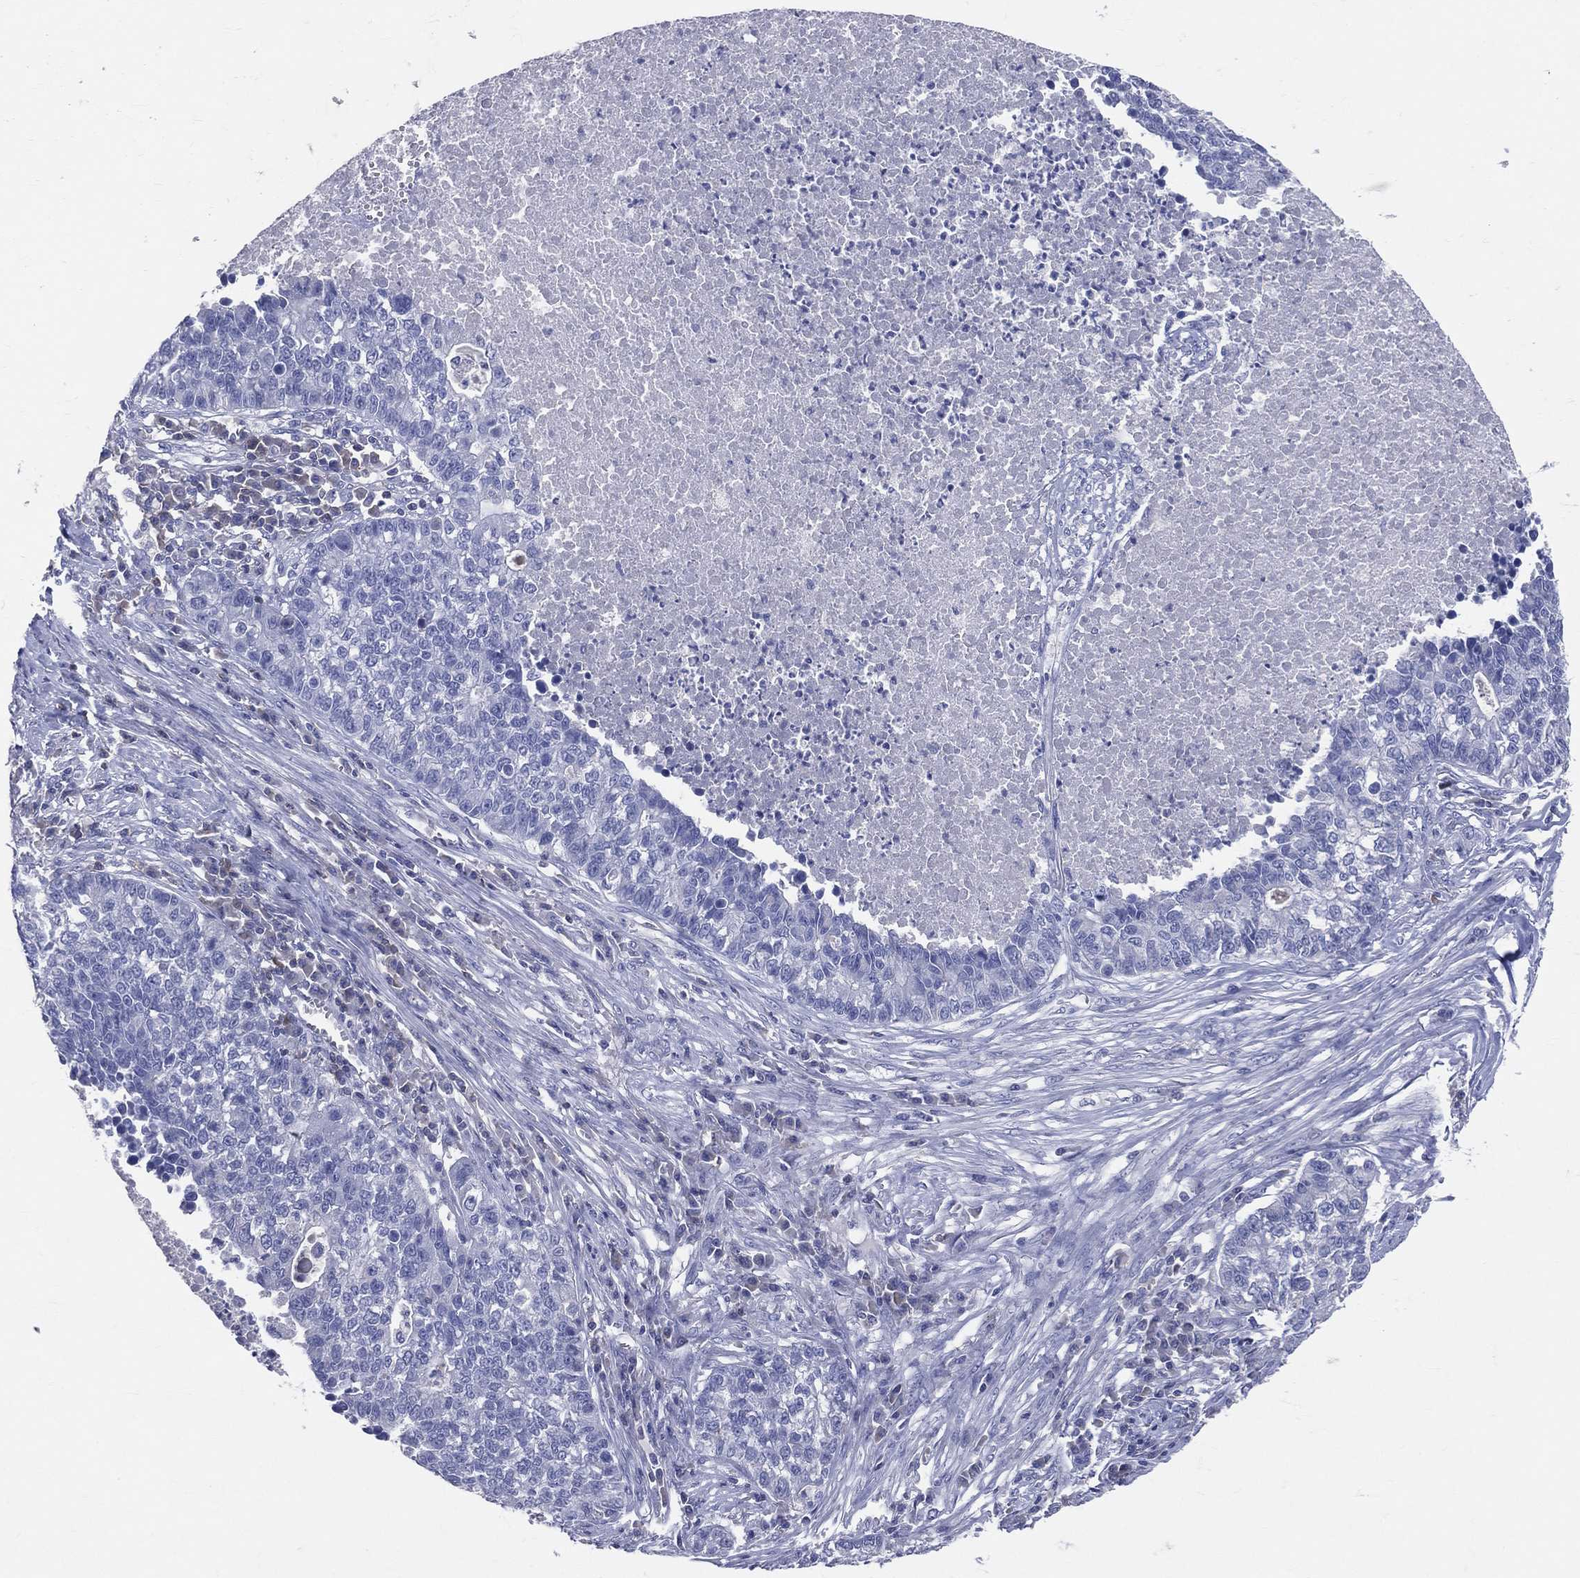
{"staining": {"intensity": "negative", "quantity": "none", "location": "none"}, "tissue": "lung cancer", "cell_type": "Tumor cells", "image_type": "cancer", "snomed": [{"axis": "morphology", "description": "Adenocarcinoma, NOS"}, {"axis": "topography", "description": "Lung"}], "caption": "There is no significant positivity in tumor cells of lung adenocarcinoma.", "gene": "LAT", "patient": {"sex": "male", "age": 57}}